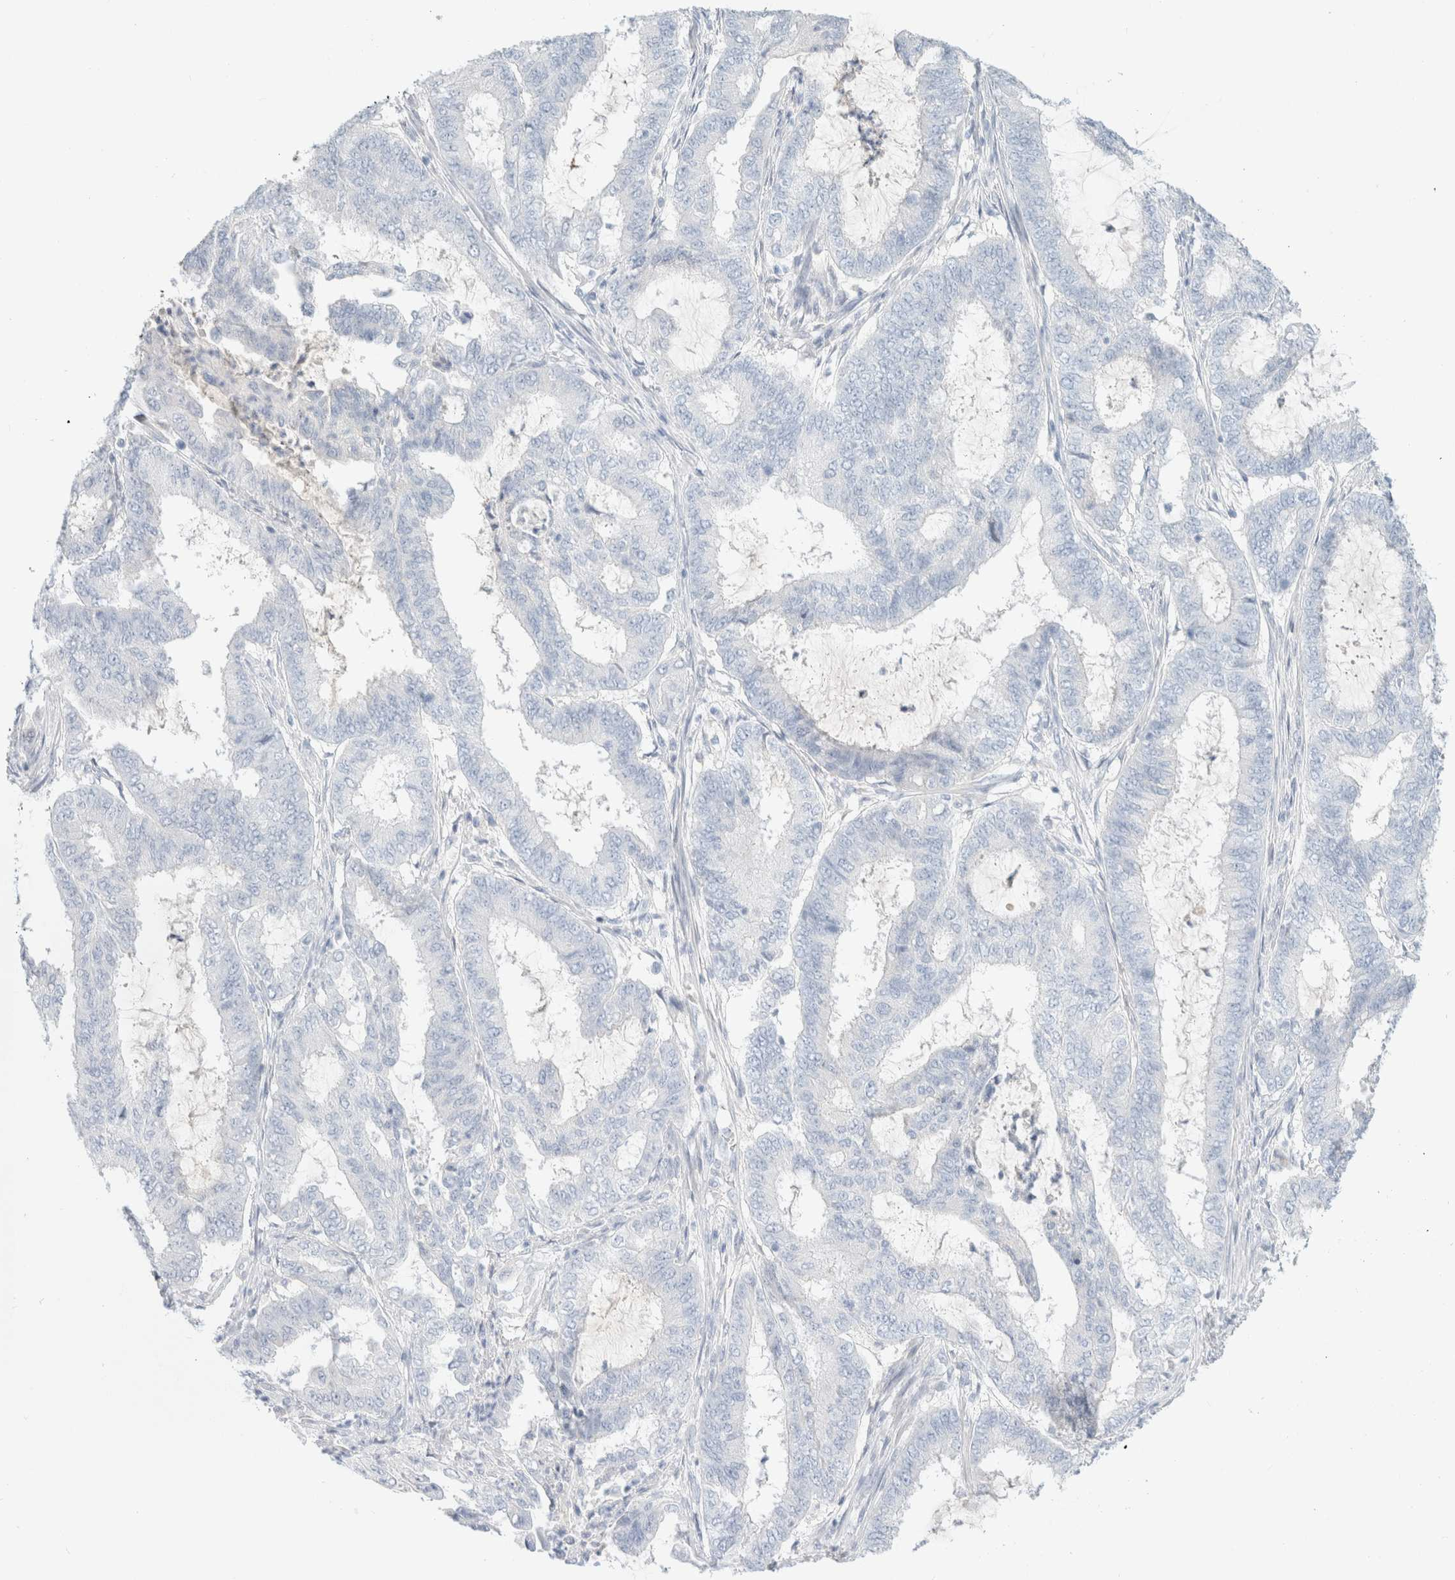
{"staining": {"intensity": "negative", "quantity": "none", "location": "none"}, "tissue": "endometrial cancer", "cell_type": "Tumor cells", "image_type": "cancer", "snomed": [{"axis": "morphology", "description": "Adenocarcinoma, NOS"}, {"axis": "topography", "description": "Endometrium"}], "caption": "The image reveals no staining of tumor cells in endometrial cancer.", "gene": "CPQ", "patient": {"sex": "female", "age": 51}}